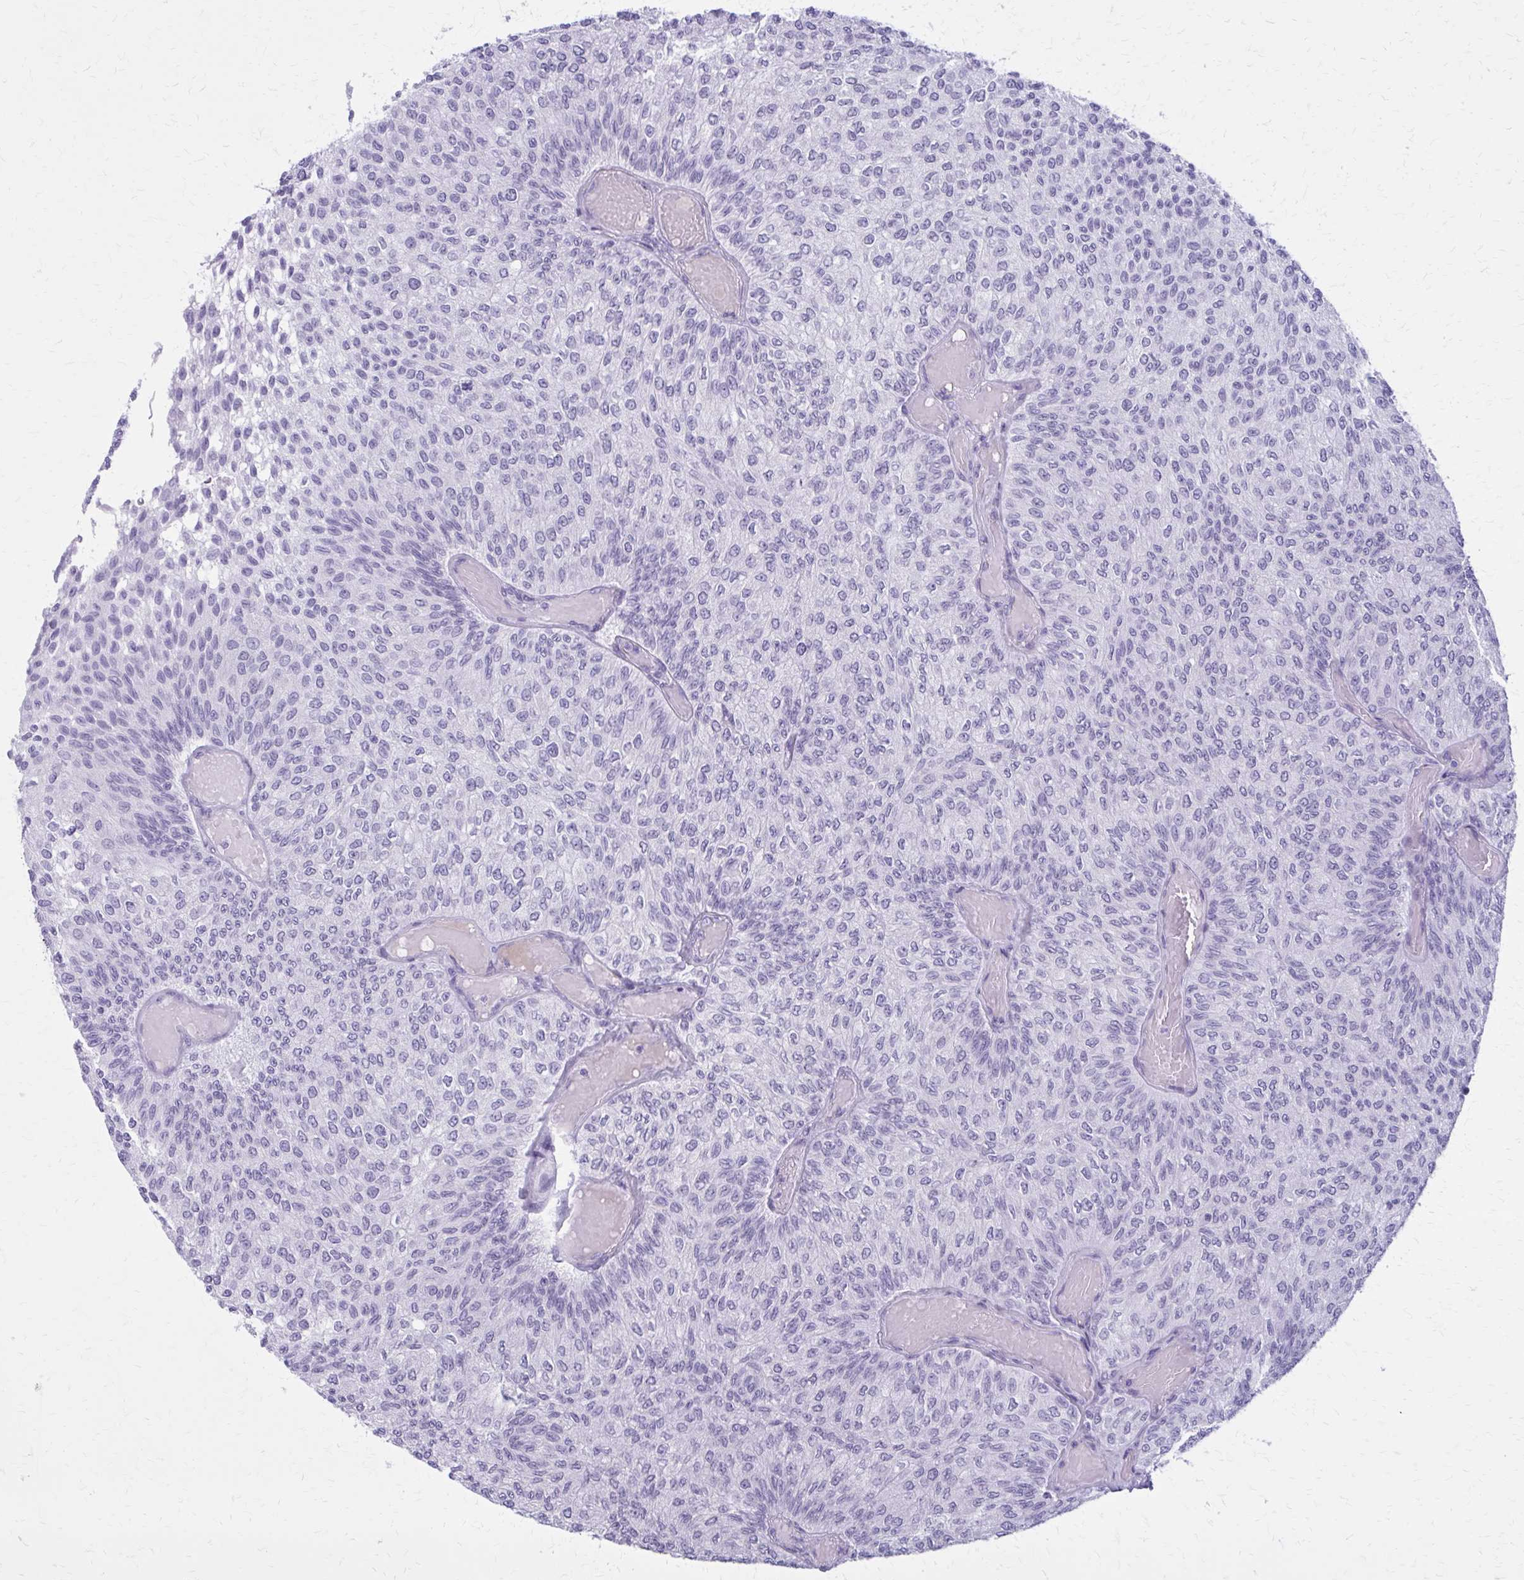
{"staining": {"intensity": "negative", "quantity": "none", "location": "none"}, "tissue": "urothelial cancer", "cell_type": "Tumor cells", "image_type": "cancer", "snomed": [{"axis": "morphology", "description": "Urothelial carcinoma, Low grade"}, {"axis": "topography", "description": "Urinary bladder"}], "caption": "This is an immunohistochemistry (IHC) micrograph of urothelial carcinoma (low-grade). There is no positivity in tumor cells.", "gene": "ZDHHC7", "patient": {"sex": "male", "age": 78}}